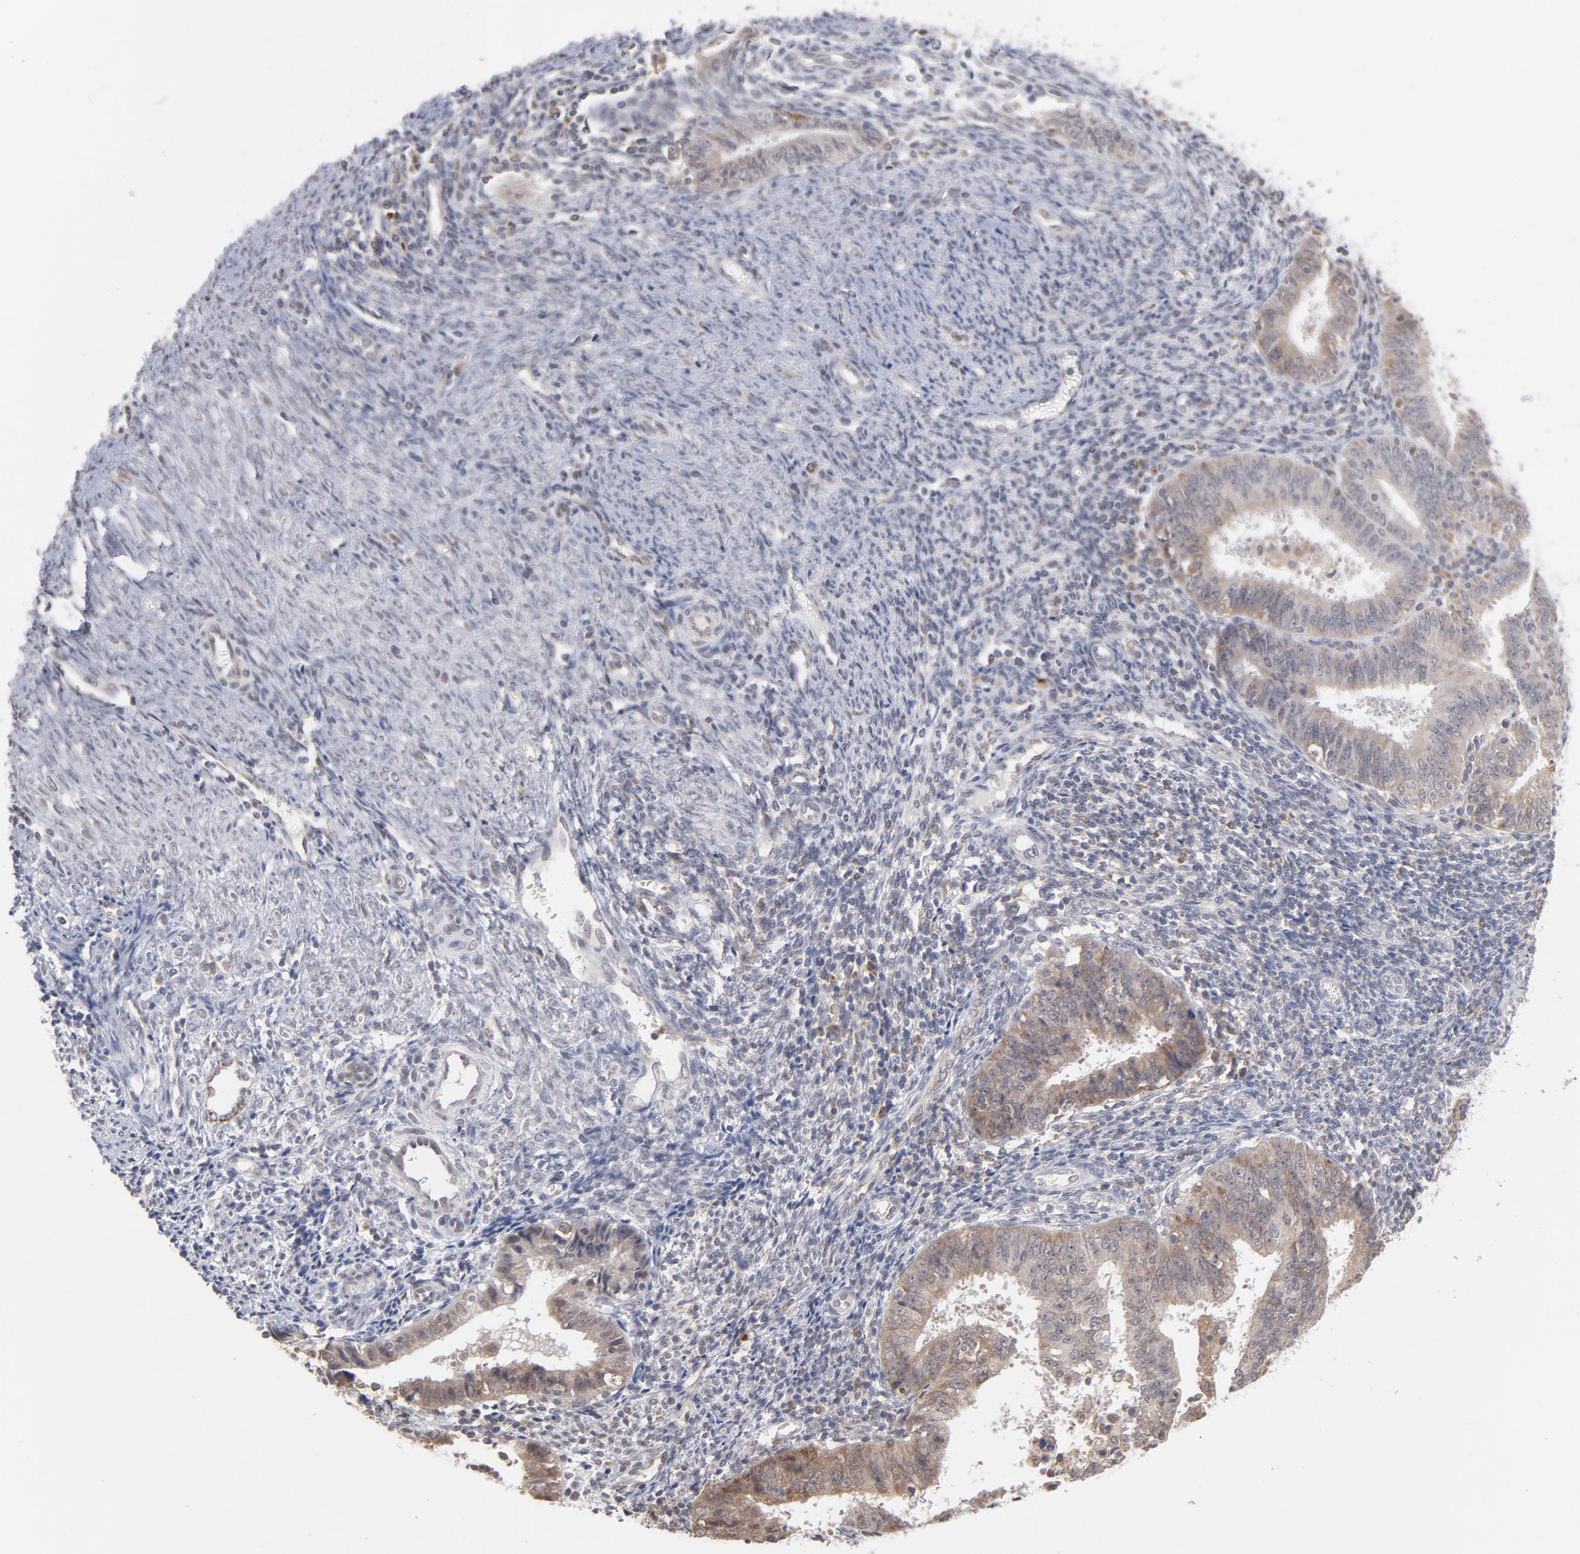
{"staining": {"intensity": "weak", "quantity": "25%-75%", "location": "cytoplasmic/membranous"}, "tissue": "endometrial cancer", "cell_type": "Tumor cells", "image_type": "cancer", "snomed": [{"axis": "morphology", "description": "Adenocarcinoma, NOS"}, {"axis": "topography", "description": "Endometrium"}], "caption": "An immunohistochemistry image of tumor tissue is shown. Protein staining in brown shows weak cytoplasmic/membranous positivity in endometrial cancer (adenocarcinoma) within tumor cells. (Stains: DAB (3,3'-diaminobenzidine) in brown, nuclei in blue, Microscopy: brightfield microscopy at high magnification).", "gene": "OAS1", "patient": {"sex": "female", "age": 42}}